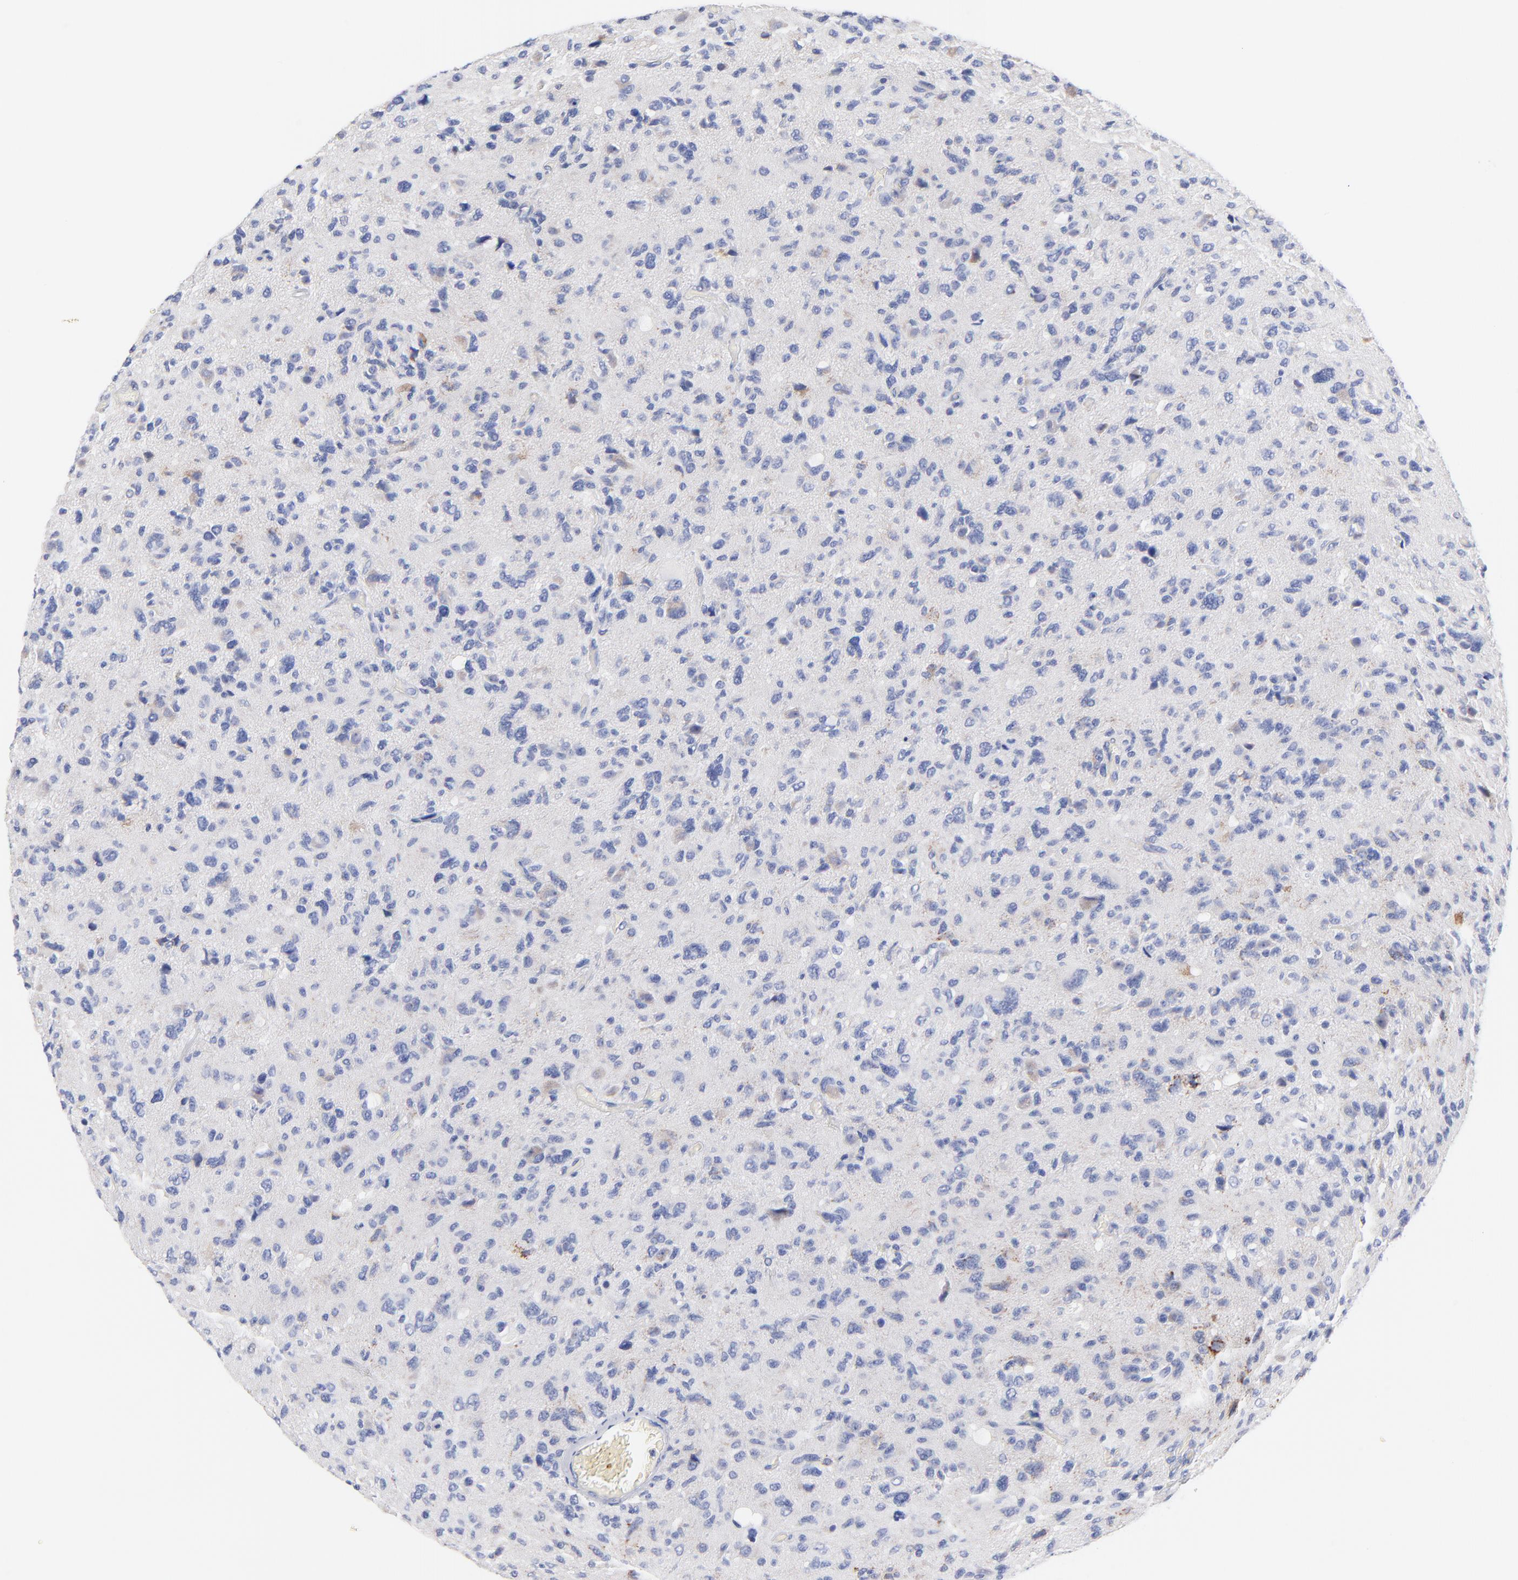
{"staining": {"intensity": "negative", "quantity": "none", "location": "none"}, "tissue": "glioma", "cell_type": "Tumor cells", "image_type": "cancer", "snomed": [{"axis": "morphology", "description": "Glioma, malignant, High grade"}, {"axis": "topography", "description": "Brain"}], "caption": "High power microscopy image of an immunohistochemistry micrograph of malignant glioma (high-grade), revealing no significant expression in tumor cells.", "gene": "FBXO10", "patient": {"sex": "male", "age": 69}}